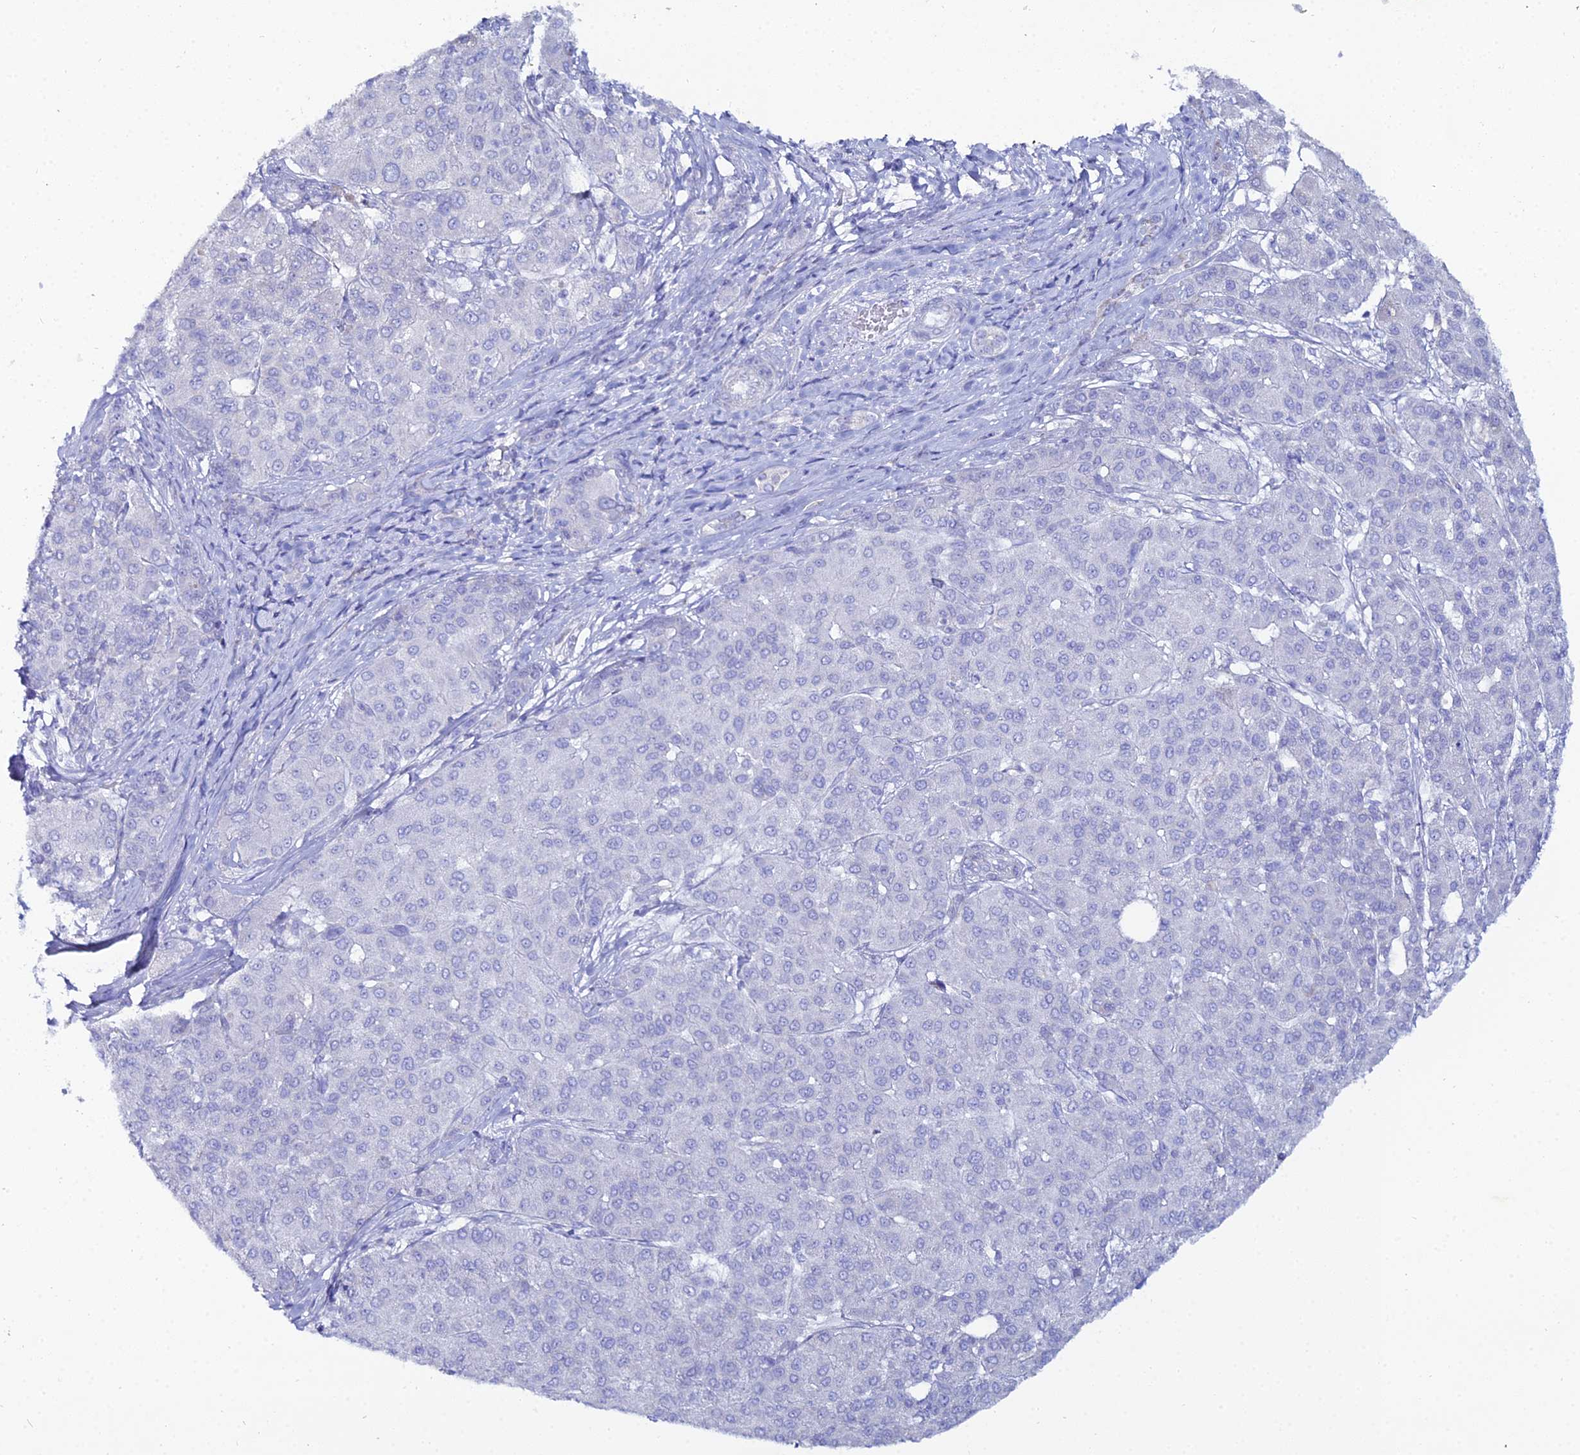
{"staining": {"intensity": "negative", "quantity": "none", "location": "none"}, "tissue": "liver cancer", "cell_type": "Tumor cells", "image_type": "cancer", "snomed": [{"axis": "morphology", "description": "Carcinoma, Hepatocellular, NOS"}, {"axis": "topography", "description": "Liver"}], "caption": "Immunohistochemistry (IHC) of liver cancer (hepatocellular carcinoma) shows no staining in tumor cells.", "gene": "DHX34", "patient": {"sex": "male", "age": 65}}